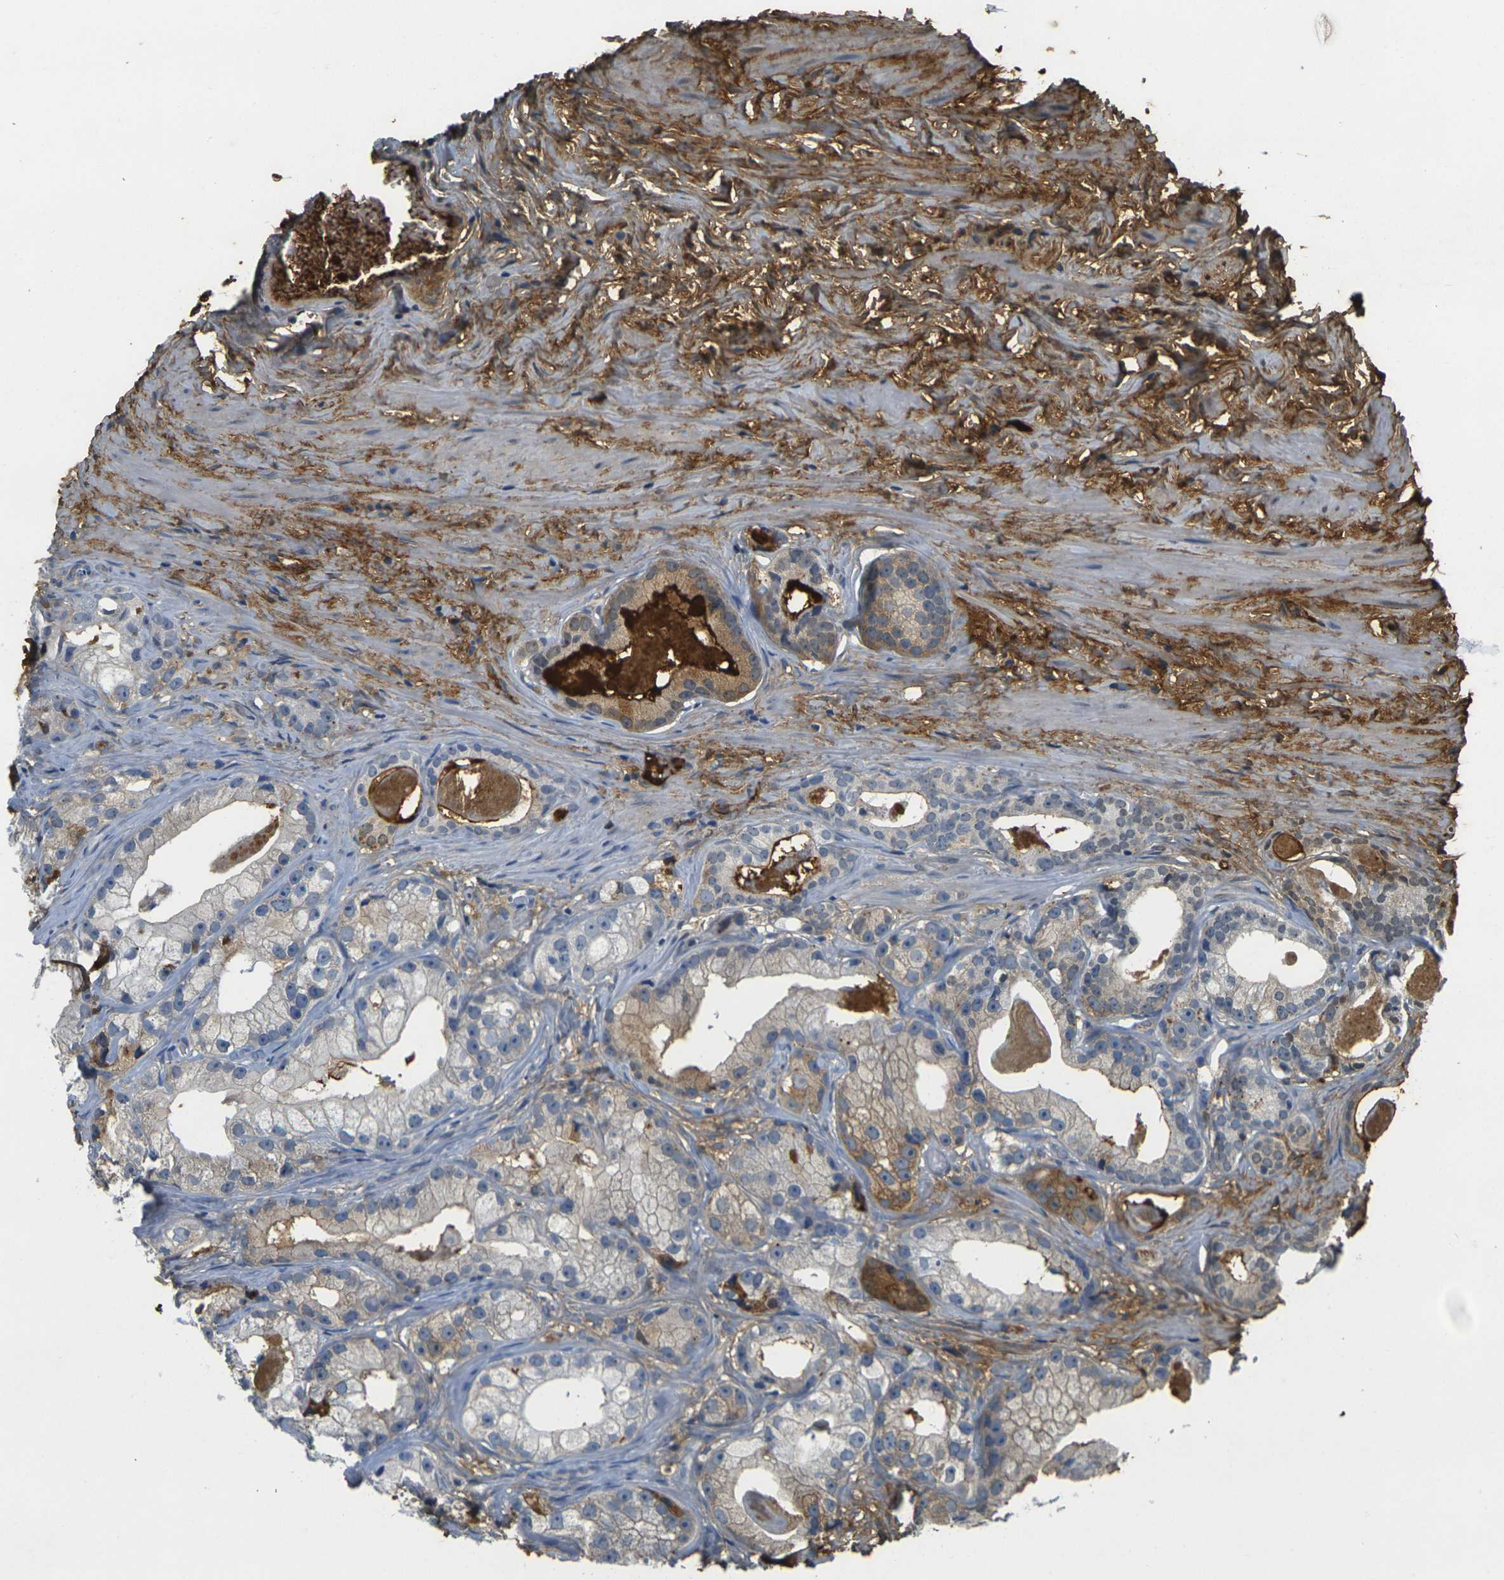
{"staining": {"intensity": "moderate", "quantity": "25%-75%", "location": "cytoplasmic/membranous"}, "tissue": "prostate cancer", "cell_type": "Tumor cells", "image_type": "cancer", "snomed": [{"axis": "morphology", "description": "Adenocarcinoma, Low grade"}, {"axis": "topography", "description": "Prostate"}], "caption": "Immunohistochemistry of human prostate cancer shows medium levels of moderate cytoplasmic/membranous positivity in about 25%-75% of tumor cells. (DAB = brown stain, brightfield microscopy at high magnification).", "gene": "PLCD1", "patient": {"sex": "male", "age": 59}}